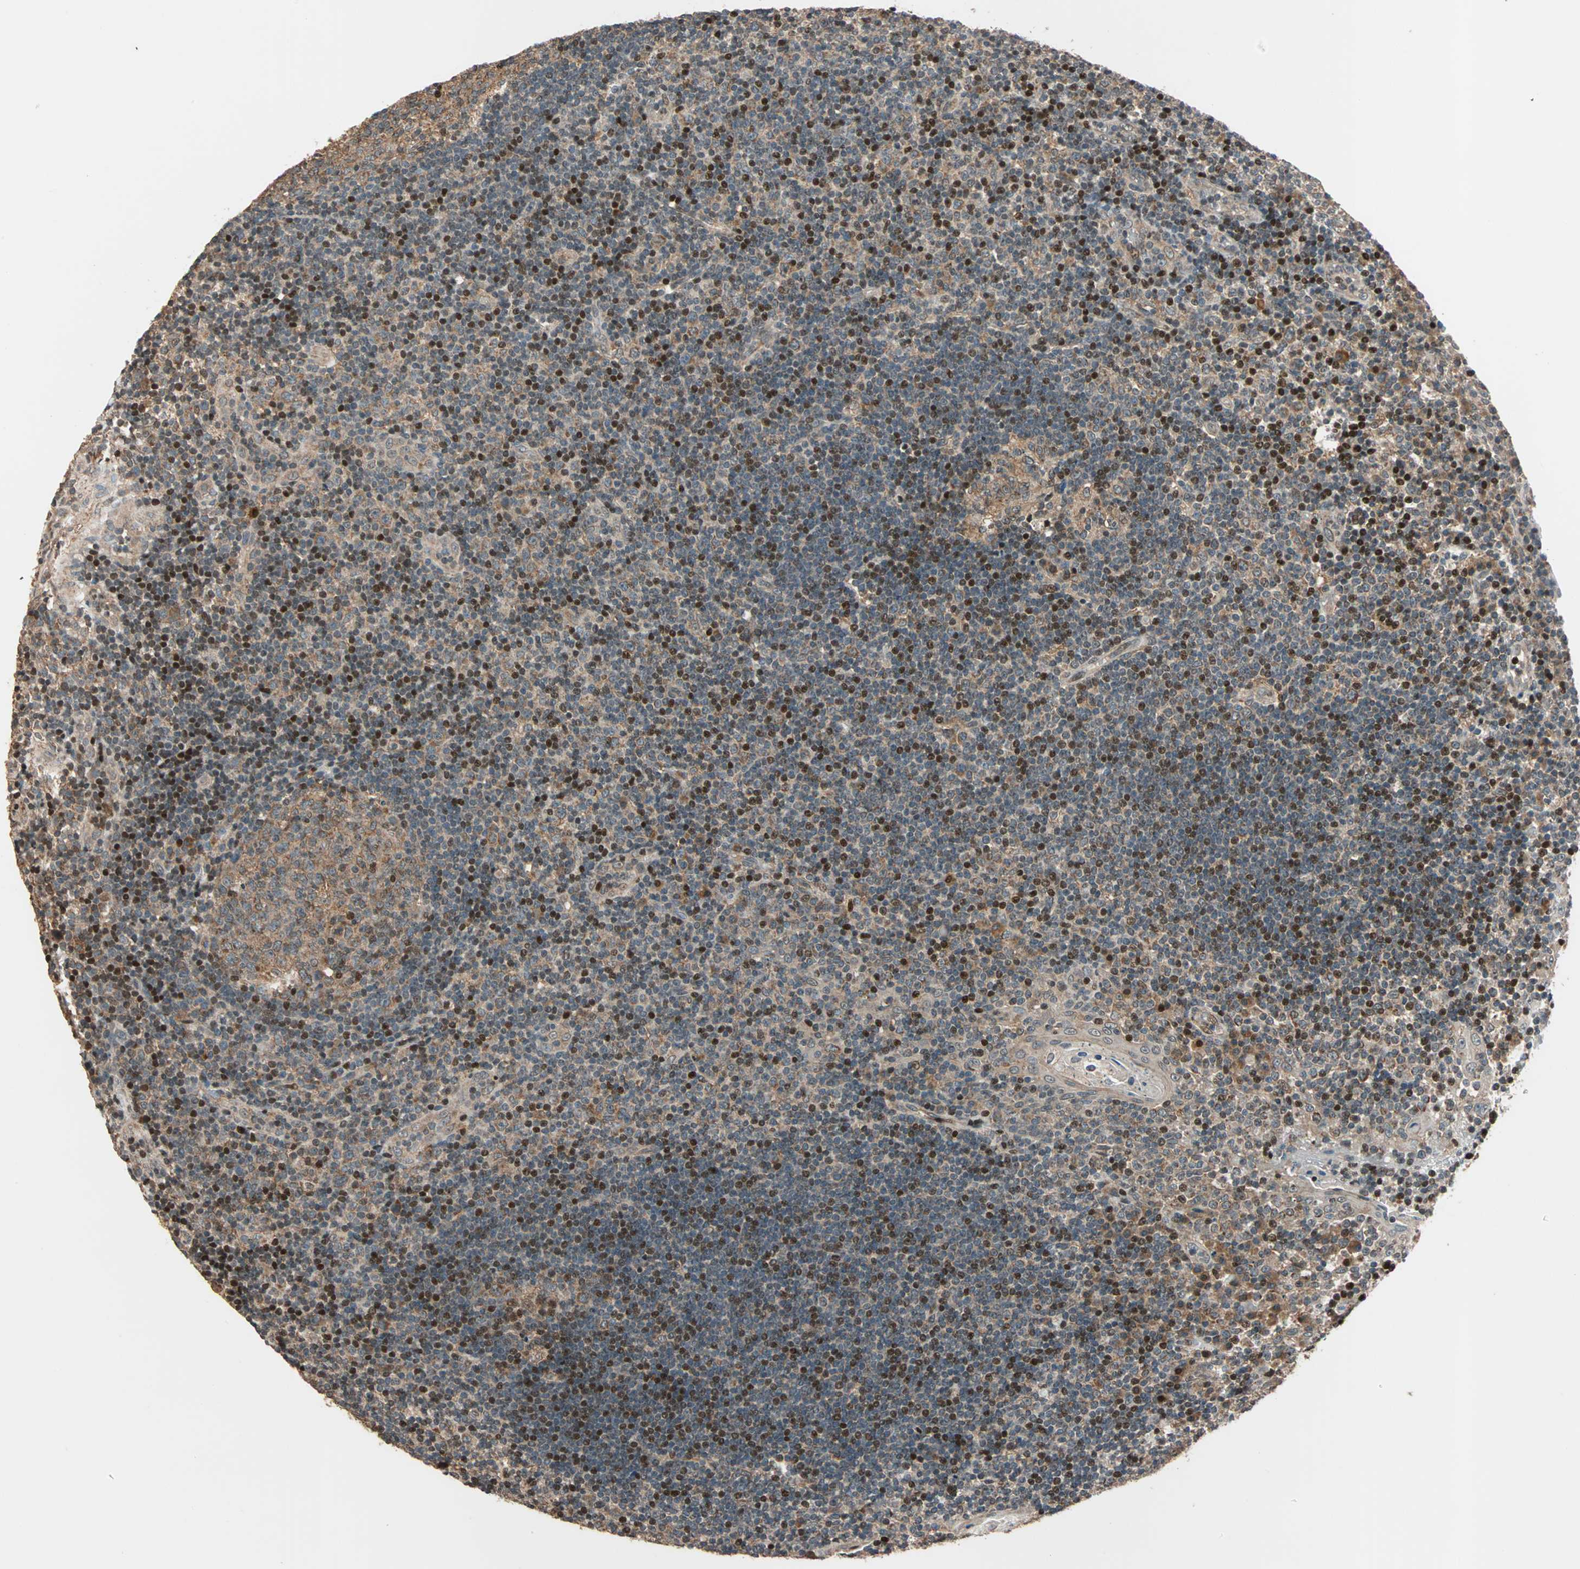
{"staining": {"intensity": "moderate", "quantity": ">75%", "location": "cytoplasmic/membranous"}, "tissue": "tonsil", "cell_type": "Germinal center cells", "image_type": "normal", "snomed": [{"axis": "morphology", "description": "Normal tissue, NOS"}, {"axis": "topography", "description": "Tonsil"}], "caption": "Protein expression by immunohistochemistry demonstrates moderate cytoplasmic/membranous staining in about >75% of germinal center cells in normal tonsil. (Brightfield microscopy of DAB IHC at high magnification).", "gene": "HECW1", "patient": {"sex": "female", "age": 40}}